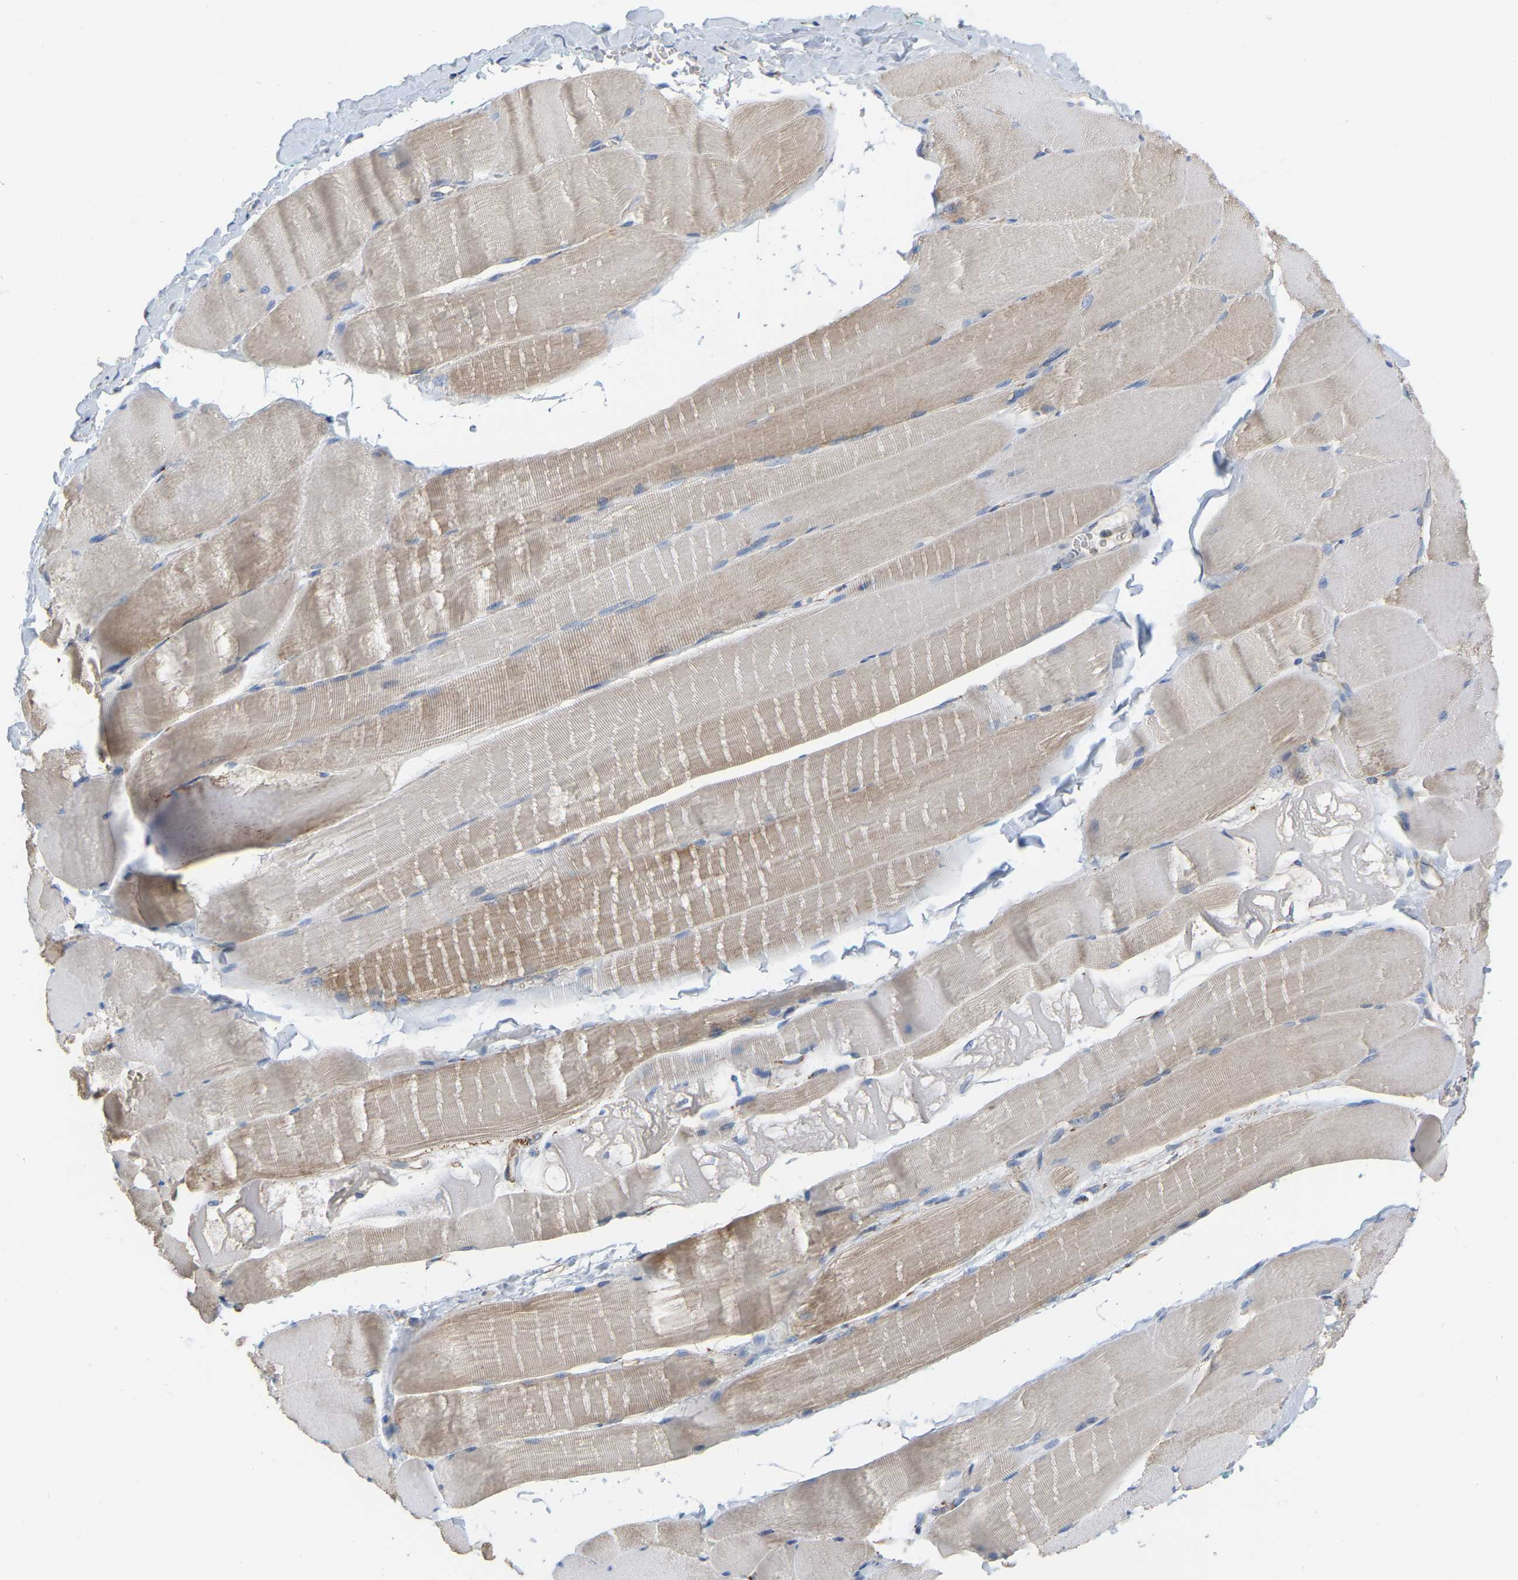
{"staining": {"intensity": "moderate", "quantity": "25%-75%", "location": "cytoplasmic/membranous"}, "tissue": "skeletal muscle", "cell_type": "Myocytes", "image_type": "normal", "snomed": [{"axis": "morphology", "description": "Normal tissue, NOS"}, {"axis": "morphology", "description": "Squamous cell carcinoma, NOS"}, {"axis": "topography", "description": "Skeletal muscle"}], "caption": "Protein staining of normal skeletal muscle reveals moderate cytoplasmic/membranous positivity in about 25%-75% of myocytes. (IHC, brightfield microscopy, high magnification).", "gene": "CBLB", "patient": {"sex": "male", "age": 51}}